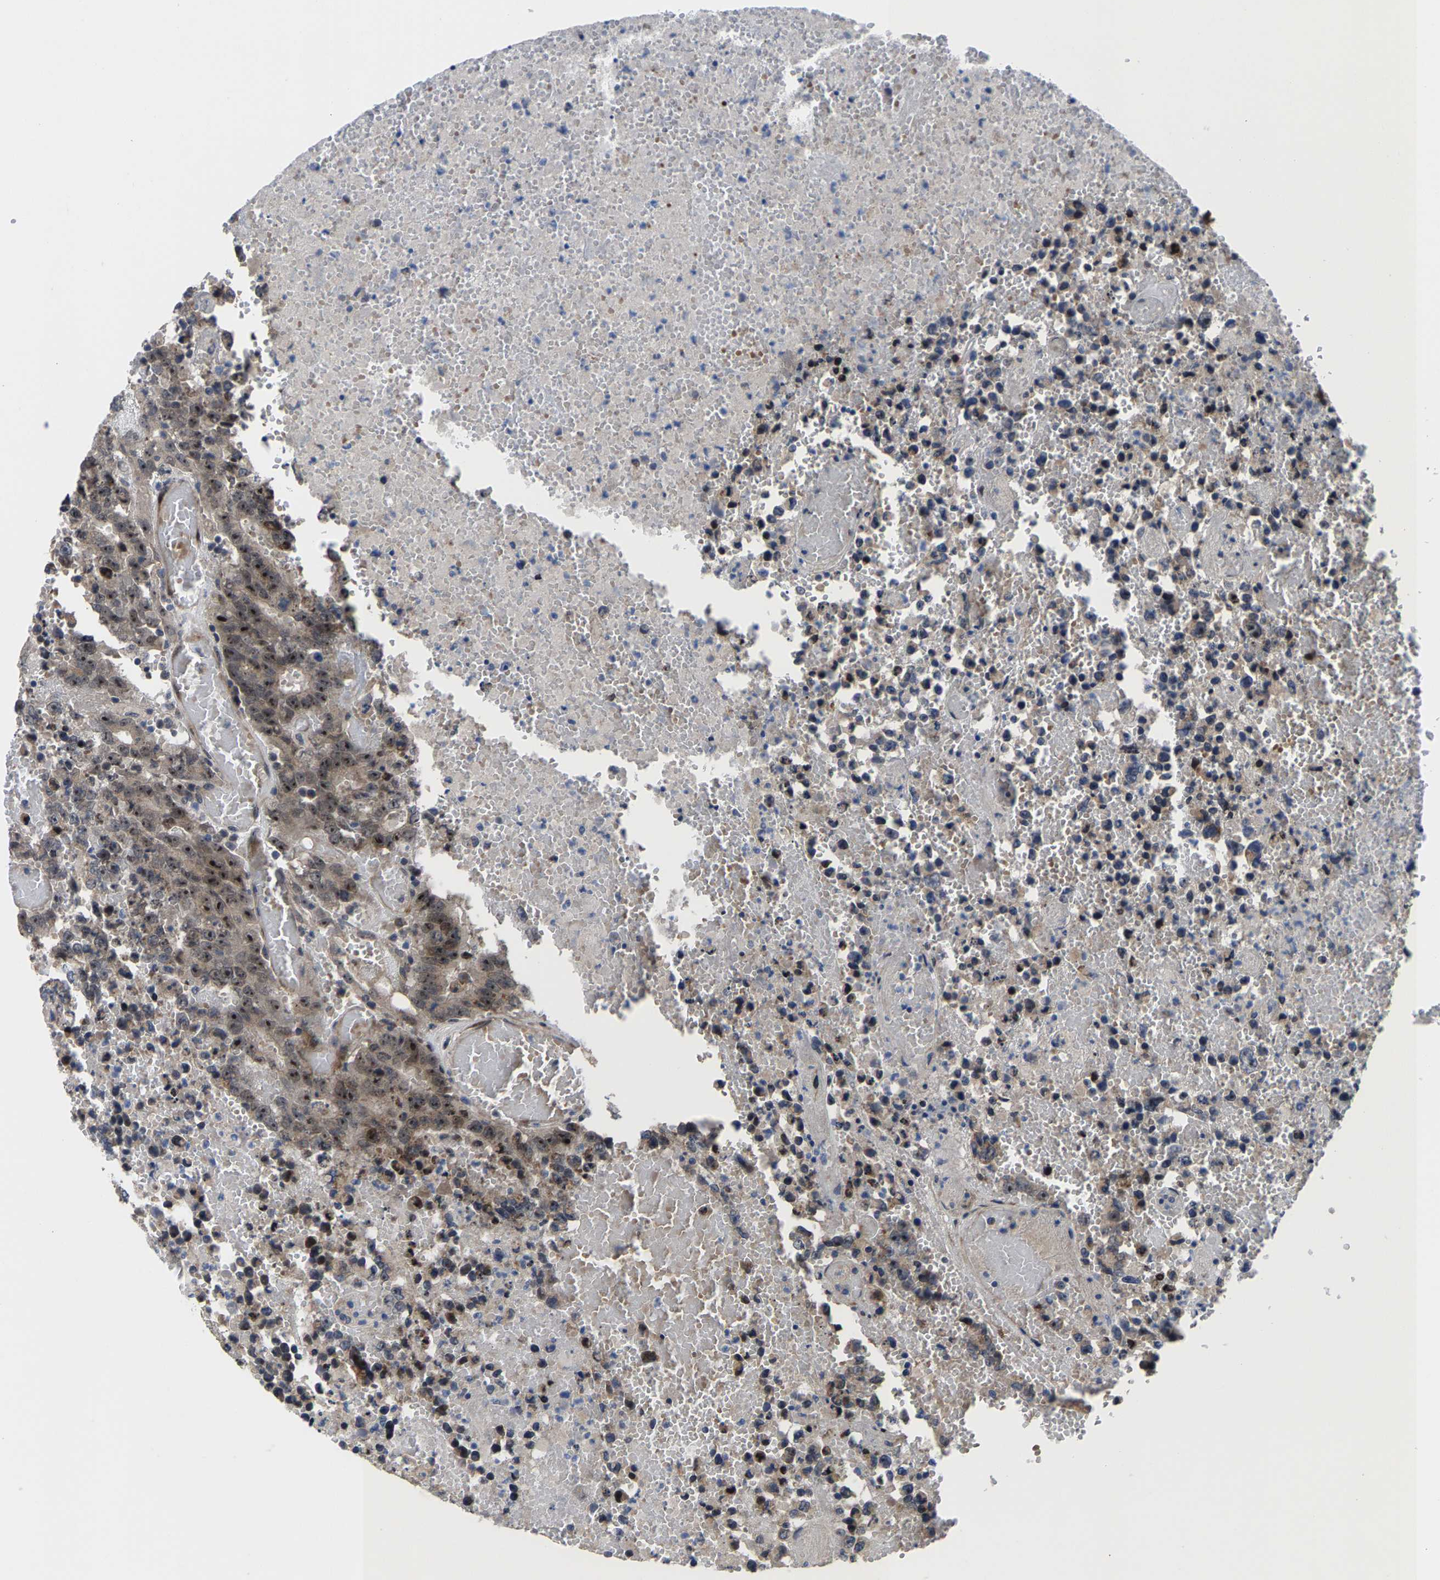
{"staining": {"intensity": "moderate", "quantity": "25%-75%", "location": "nuclear"}, "tissue": "testis cancer", "cell_type": "Tumor cells", "image_type": "cancer", "snomed": [{"axis": "morphology", "description": "Carcinoma, Embryonal, NOS"}, {"axis": "topography", "description": "Testis"}], "caption": "About 25%-75% of tumor cells in embryonal carcinoma (testis) show moderate nuclear protein positivity as visualized by brown immunohistochemical staining.", "gene": "HAUS6", "patient": {"sex": "male", "age": 25}}